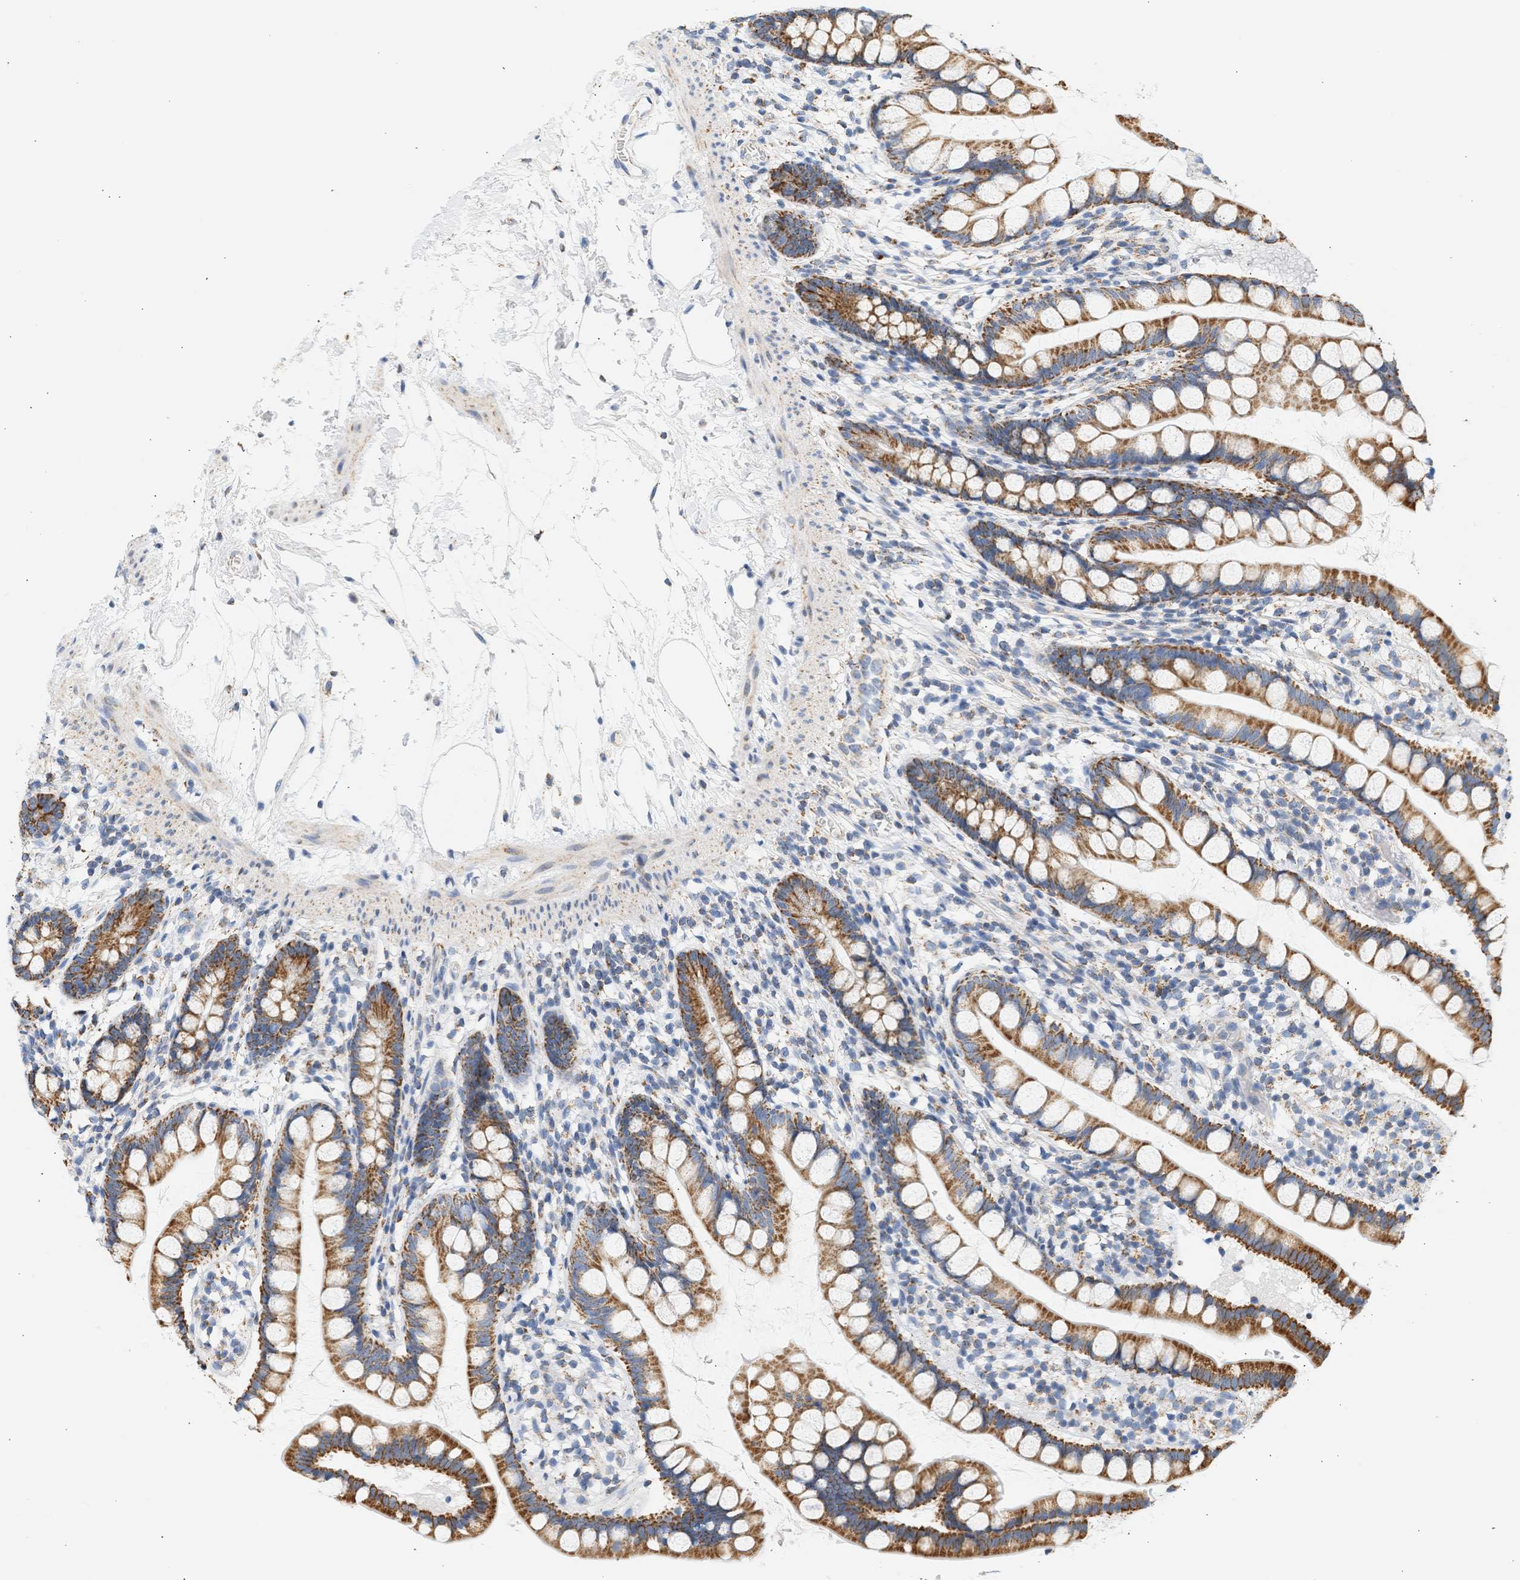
{"staining": {"intensity": "moderate", "quantity": ">75%", "location": "cytoplasmic/membranous"}, "tissue": "small intestine", "cell_type": "Glandular cells", "image_type": "normal", "snomed": [{"axis": "morphology", "description": "Normal tissue, NOS"}, {"axis": "topography", "description": "Small intestine"}], "caption": "Moderate cytoplasmic/membranous positivity for a protein is present in about >75% of glandular cells of benign small intestine using immunohistochemistry.", "gene": "GRPEL2", "patient": {"sex": "female", "age": 84}}